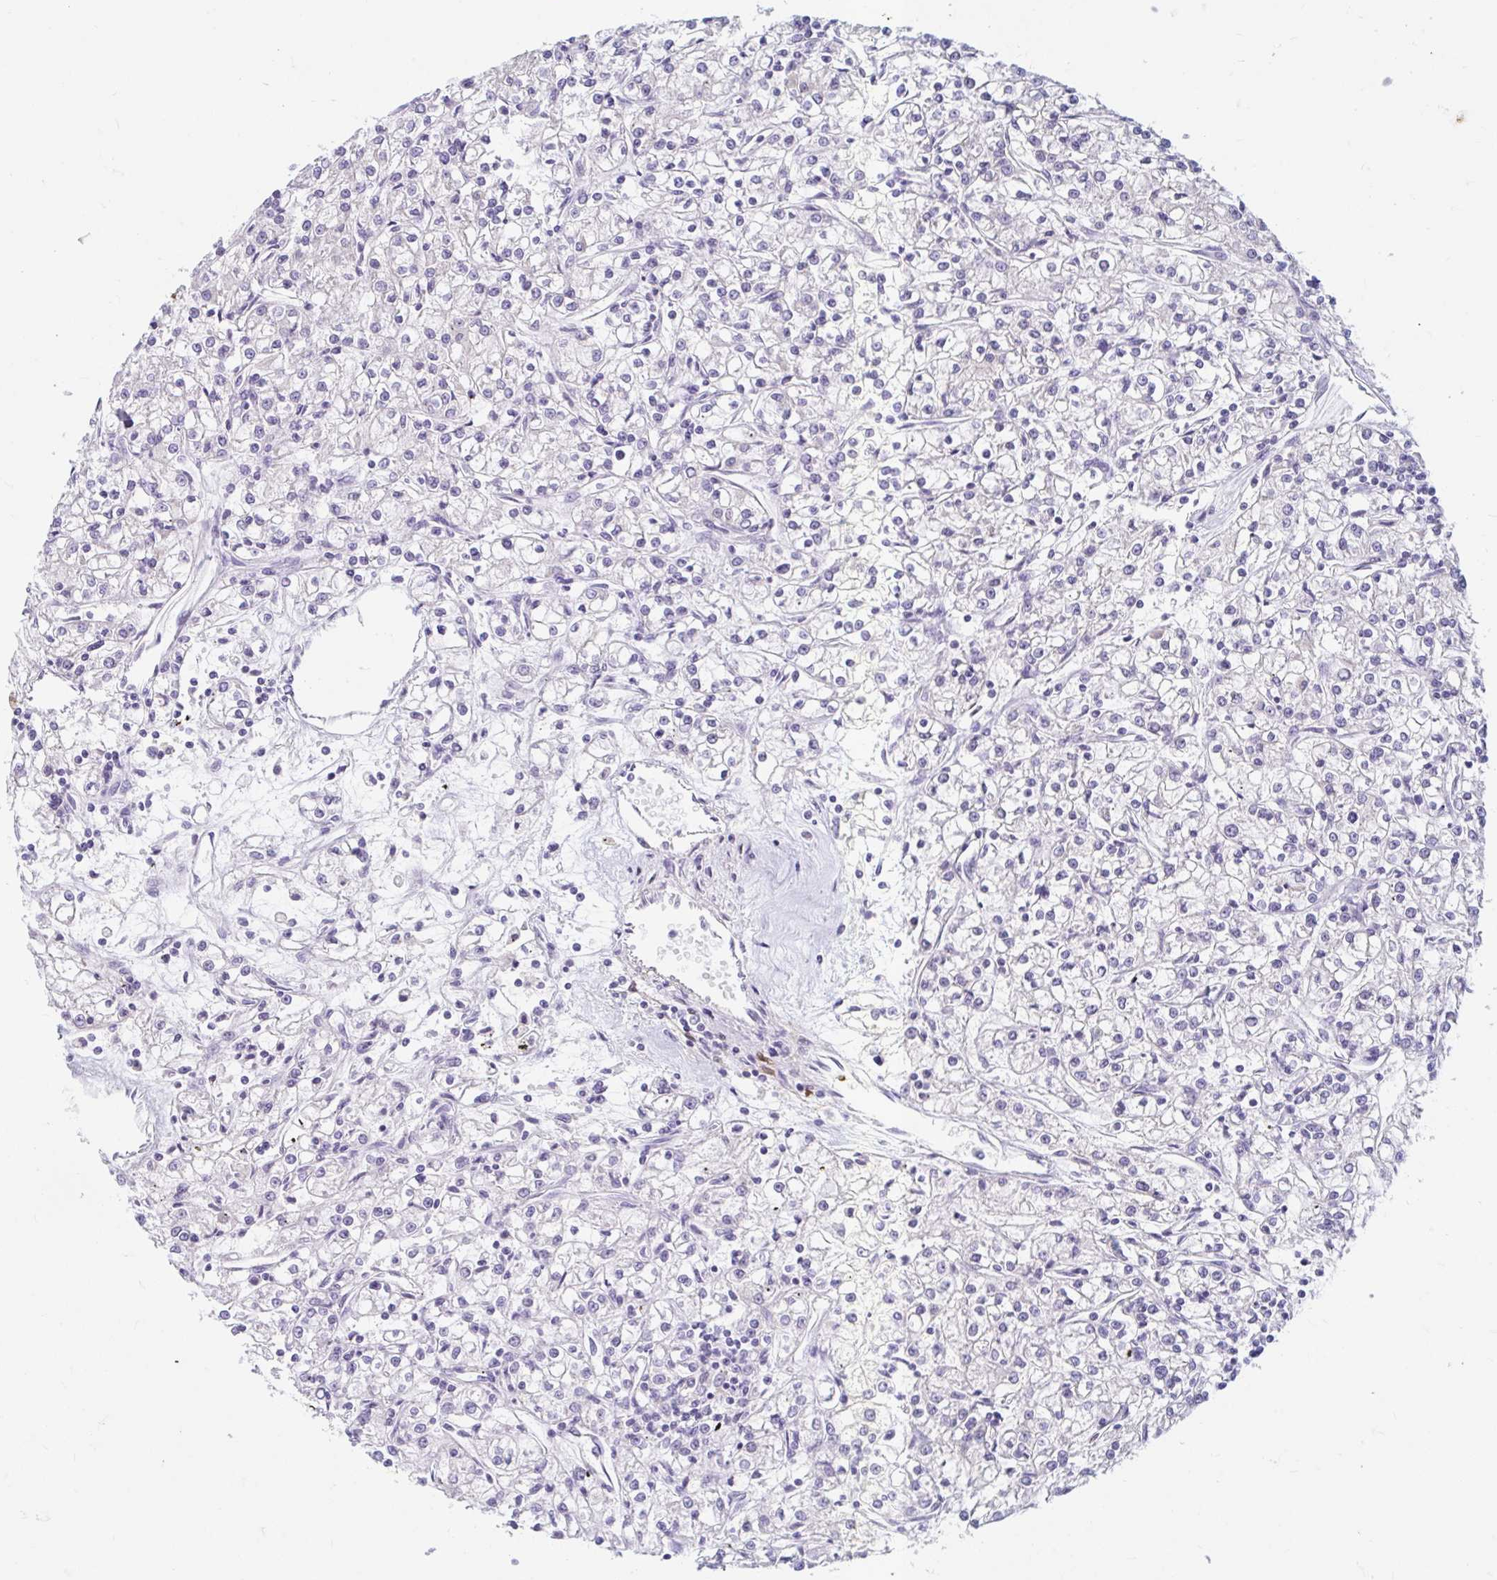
{"staining": {"intensity": "negative", "quantity": "none", "location": "none"}, "tissue": "renal cancer", "cell_type": "Tumor cells", "image_type": "cancer", "snomed": [{"axis": "morphology", "description": "Adenocarcinoma, NOS"}, {"axis": "topography", "description": "Kidney"}], "caption": "Immunohistochemical staining of human renal cancer (adenocarcinoma) demonstrates no significant positivity in tumor cells.", "gene": "ADH1A", "patient": {"sex": "female", "age": 59}}